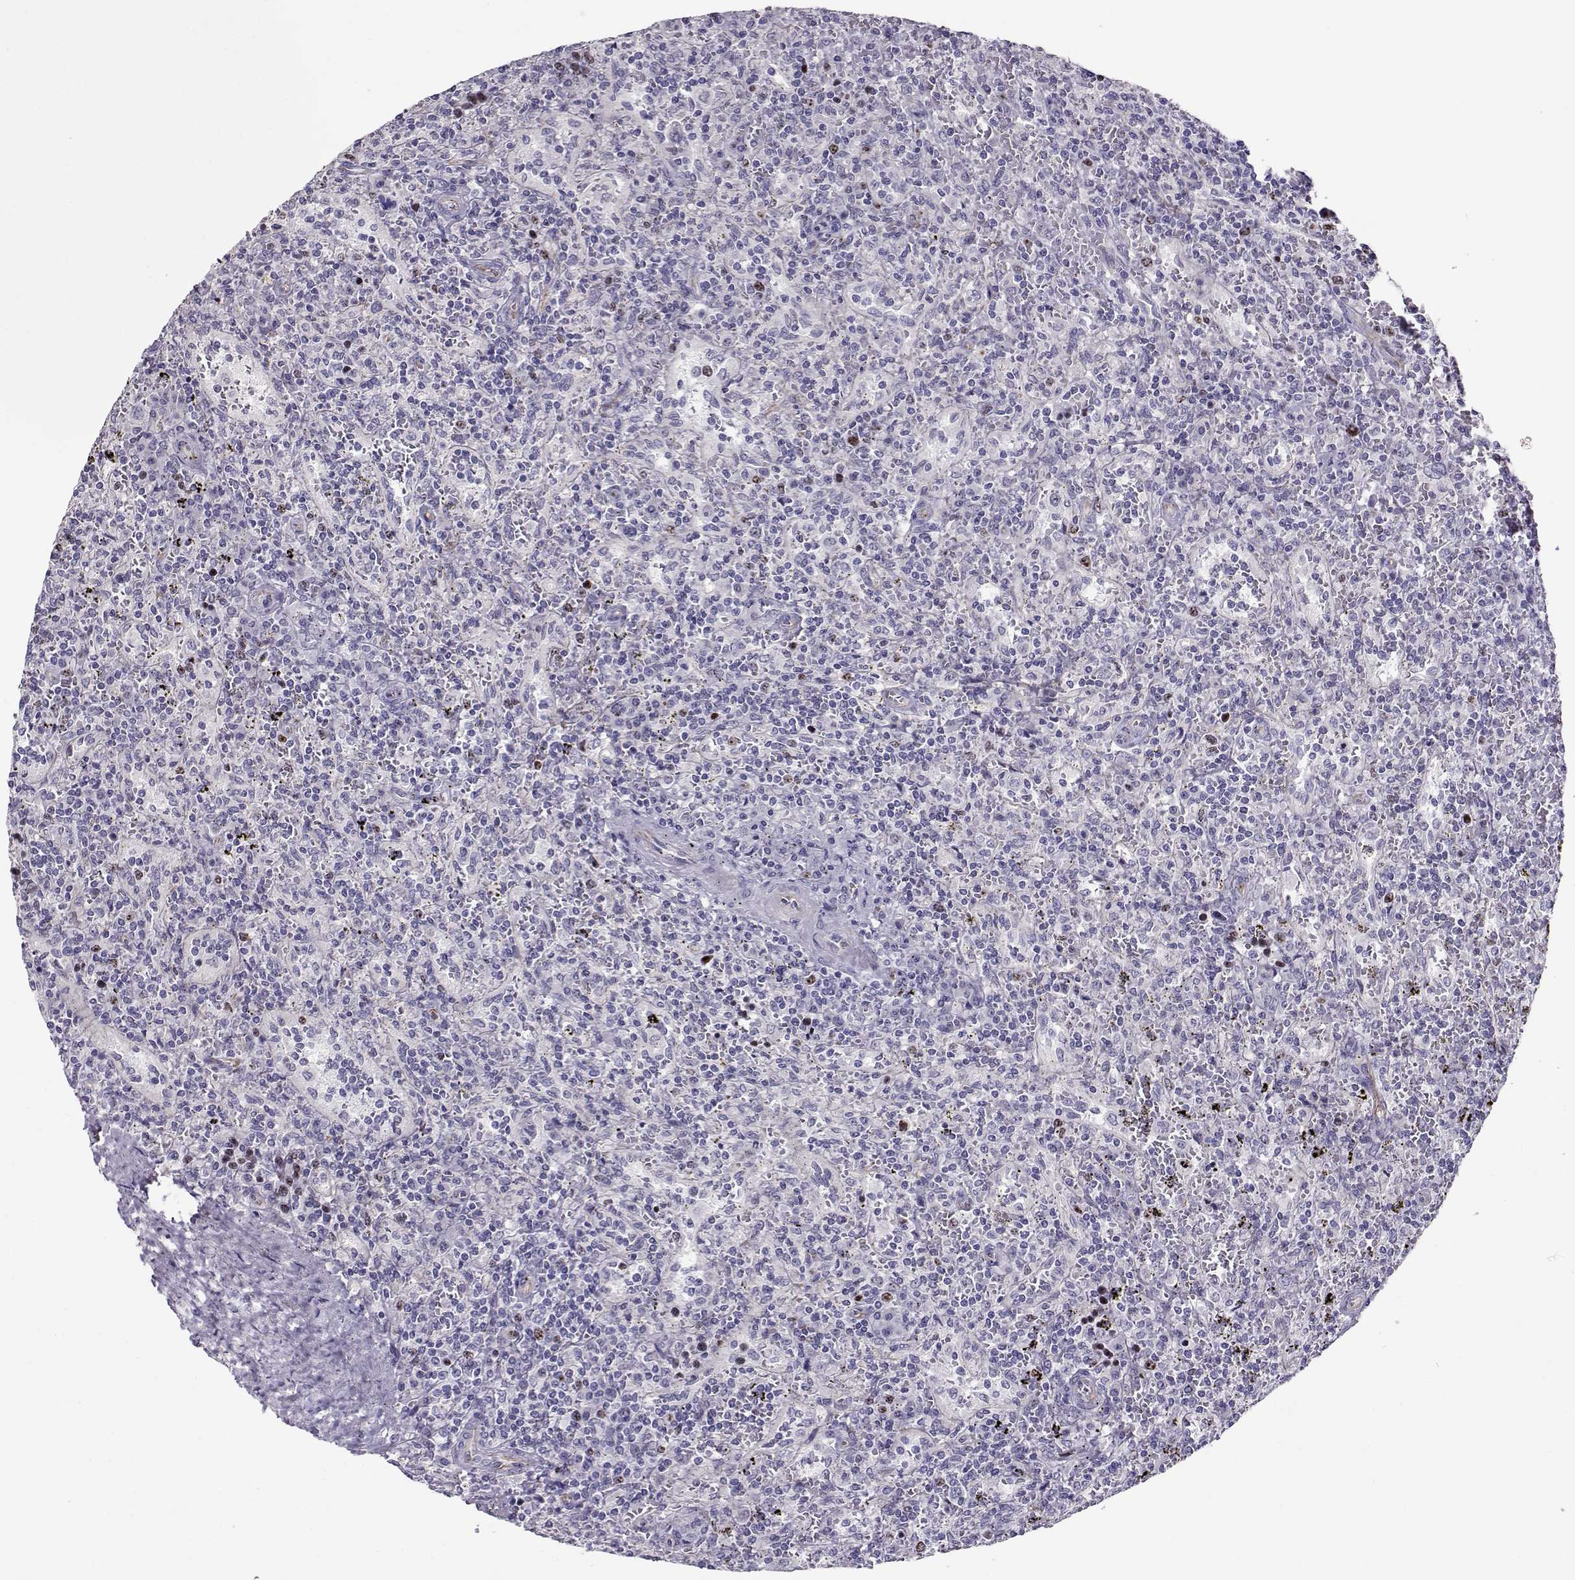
{"staining": {"intensity": "negative", "quantity": "none", "location": "none"}, "tissue": "lymphoma", "cell_type": "Tumor cells", "image_type": "cancer", "snomed": [{"axis": "morphology", "description": "Malignant lymphoma, non-Hodgkin's type, Low grade"}, {"axis": "topography", "description": "Spleen"}], "caption": "The histopathology image reveals no significant staining in tumor cells of lymphoma.", "gene": "NPW", "patient": {"sex": "male", "age": 62}}